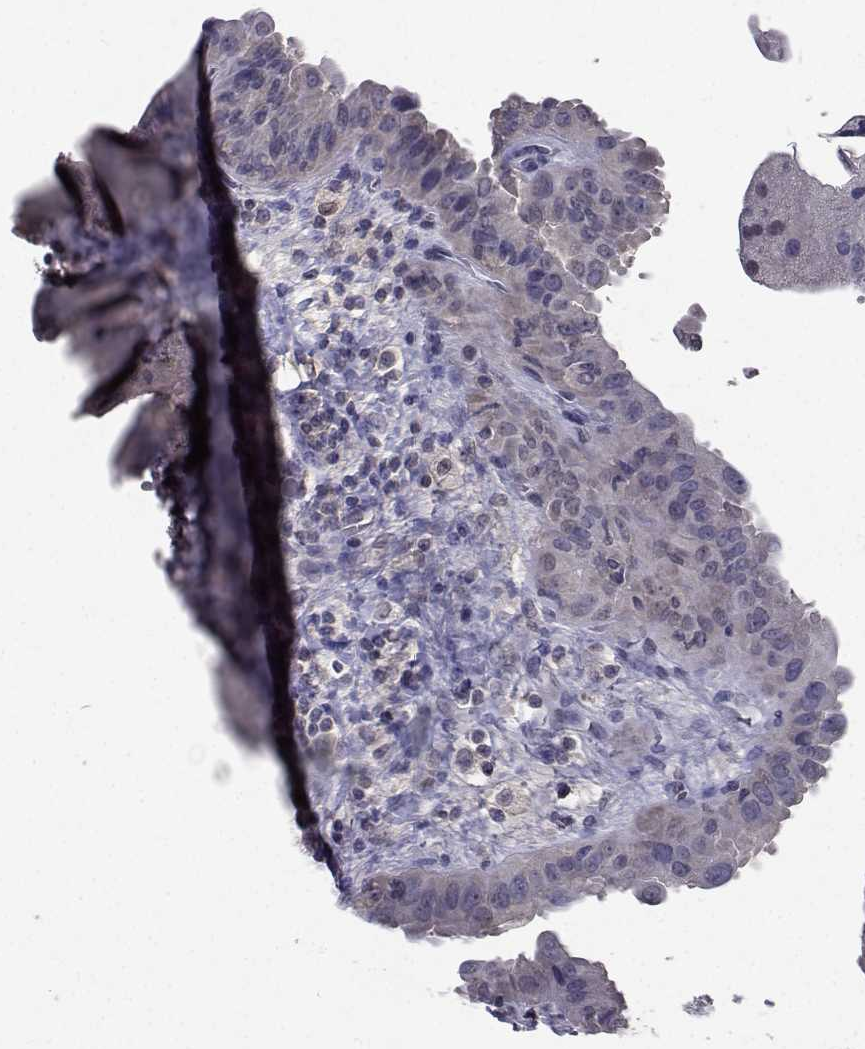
{"staining": {"intensity": "weak", "quantity": "<25%", "location": "cytoplasmic/membranous"}, "tissue": "thyroid cancer", "cell_type": "Tumor cells", "image_type": "cancer", "snomed": [{"axis": "morphology", "description": "Papillary adenocarcinoma, NOS"}, {"axis": "topography", "description": "Thyroid gland"}], "caption": "DAB (3,3'-diaminobenzidine) immunohistochemical staining of papillary adenocarcinoma (thyroid) shows no significant positivity in tumor cells.", "gene": "CYP2S1", "patient": {"sex": "female", "age": 37}}